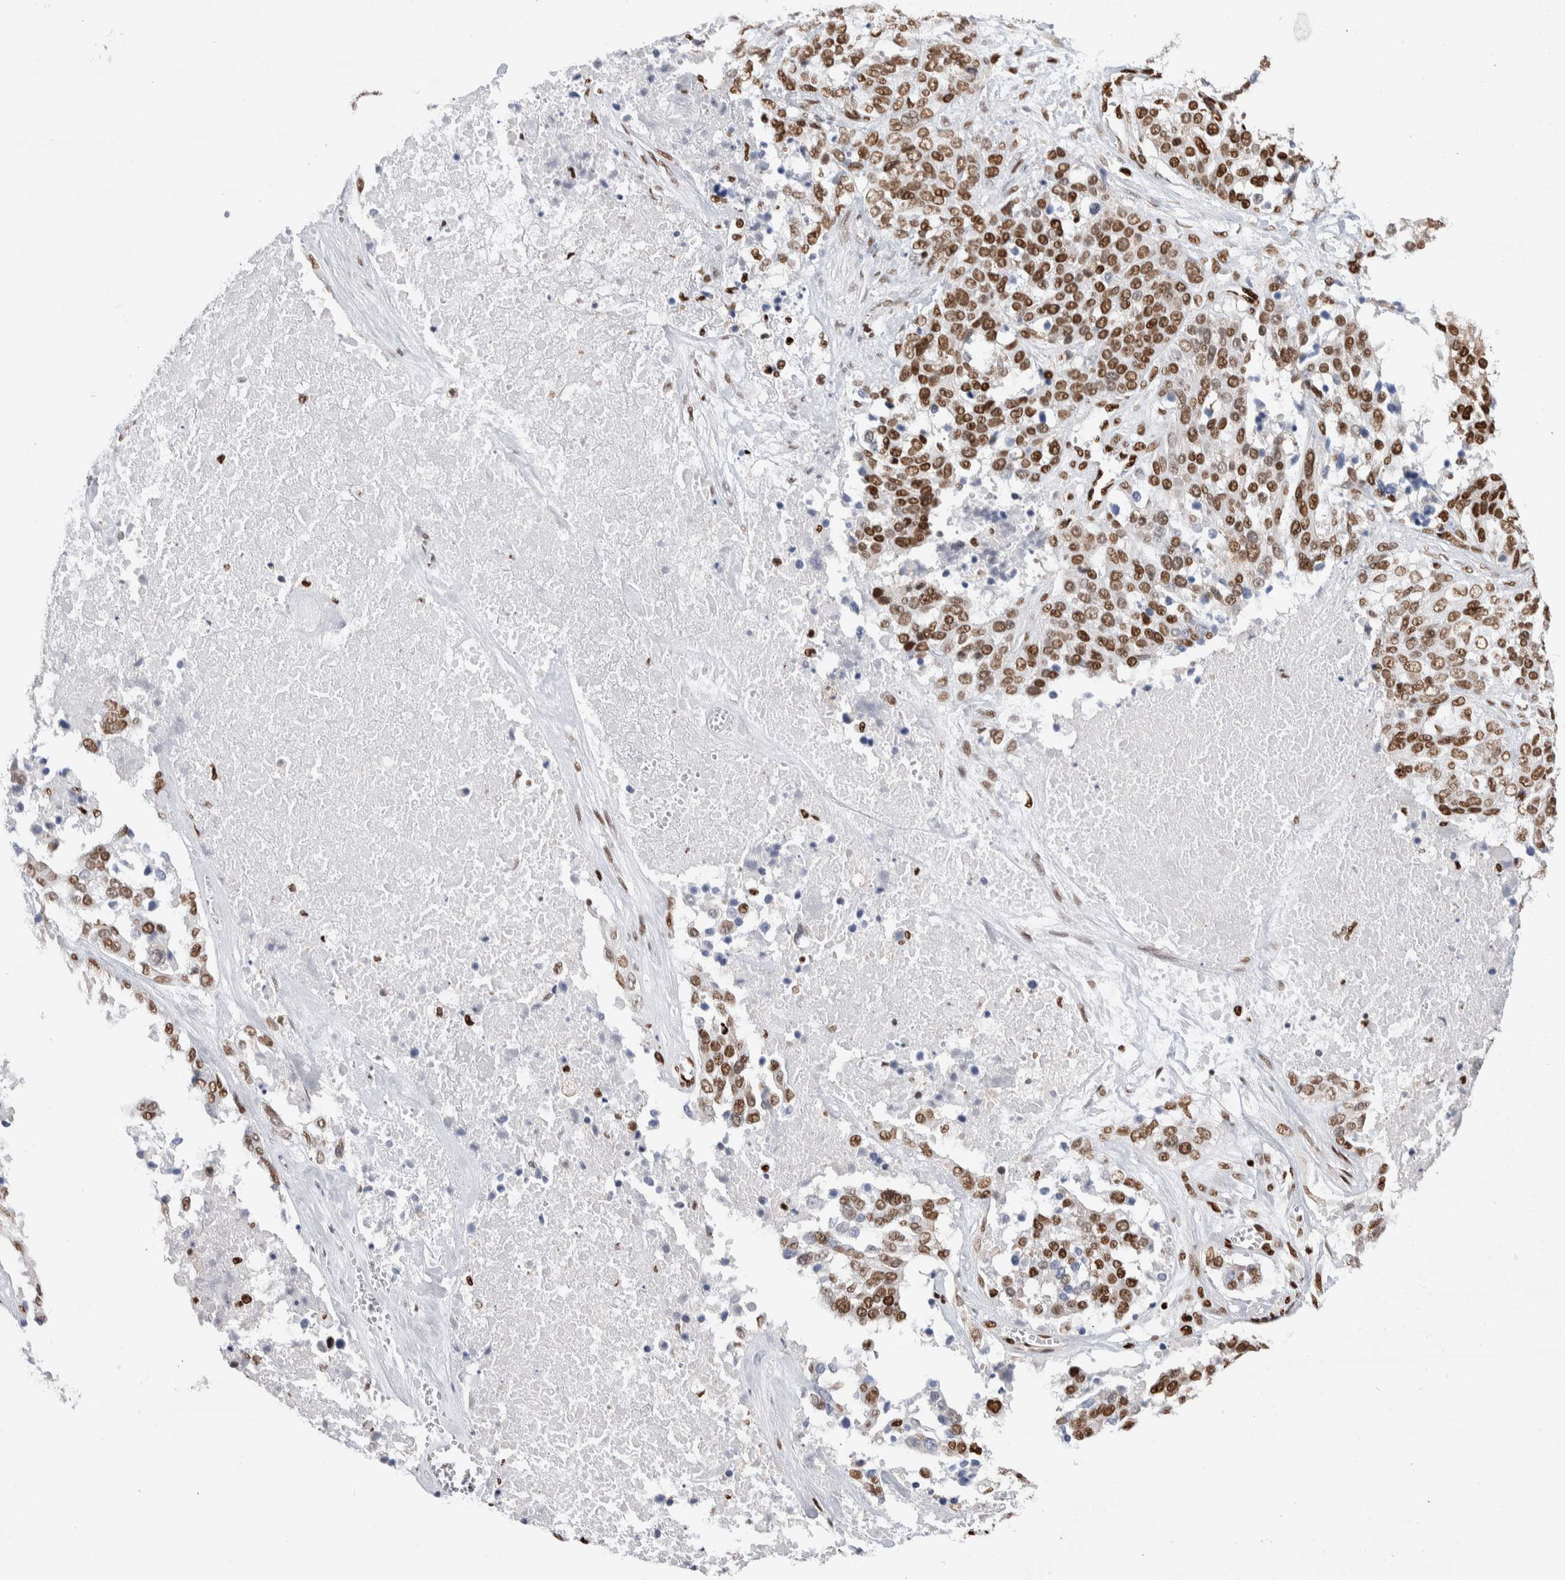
{"staining": {"intensity": "strong", "quantity": ">75%", "location": "nuclear"}, "tissue": "ovarian cancer", "cell_type": "Tumor cells", "image_type": "cancer", "snomed": [{"axis": "morphology", "description": "Cystadenocarcinoma, serous, NOS"}, {"axis": "topography", "description": "Ovary"}], "caption": "Immunohistochemical staining of human serous cystadenocarcinoma (ovarian) exhibits high levels of strong nuclear protein positivity in approximately >75% of tumor cells. Using DAB (brown) and hematoxylin (blue) stains, captured at high magnification using brightfield microscopy.", "gene": "RNASEK-C17orf49", "patient": {"sex": "female", "age": 44}}